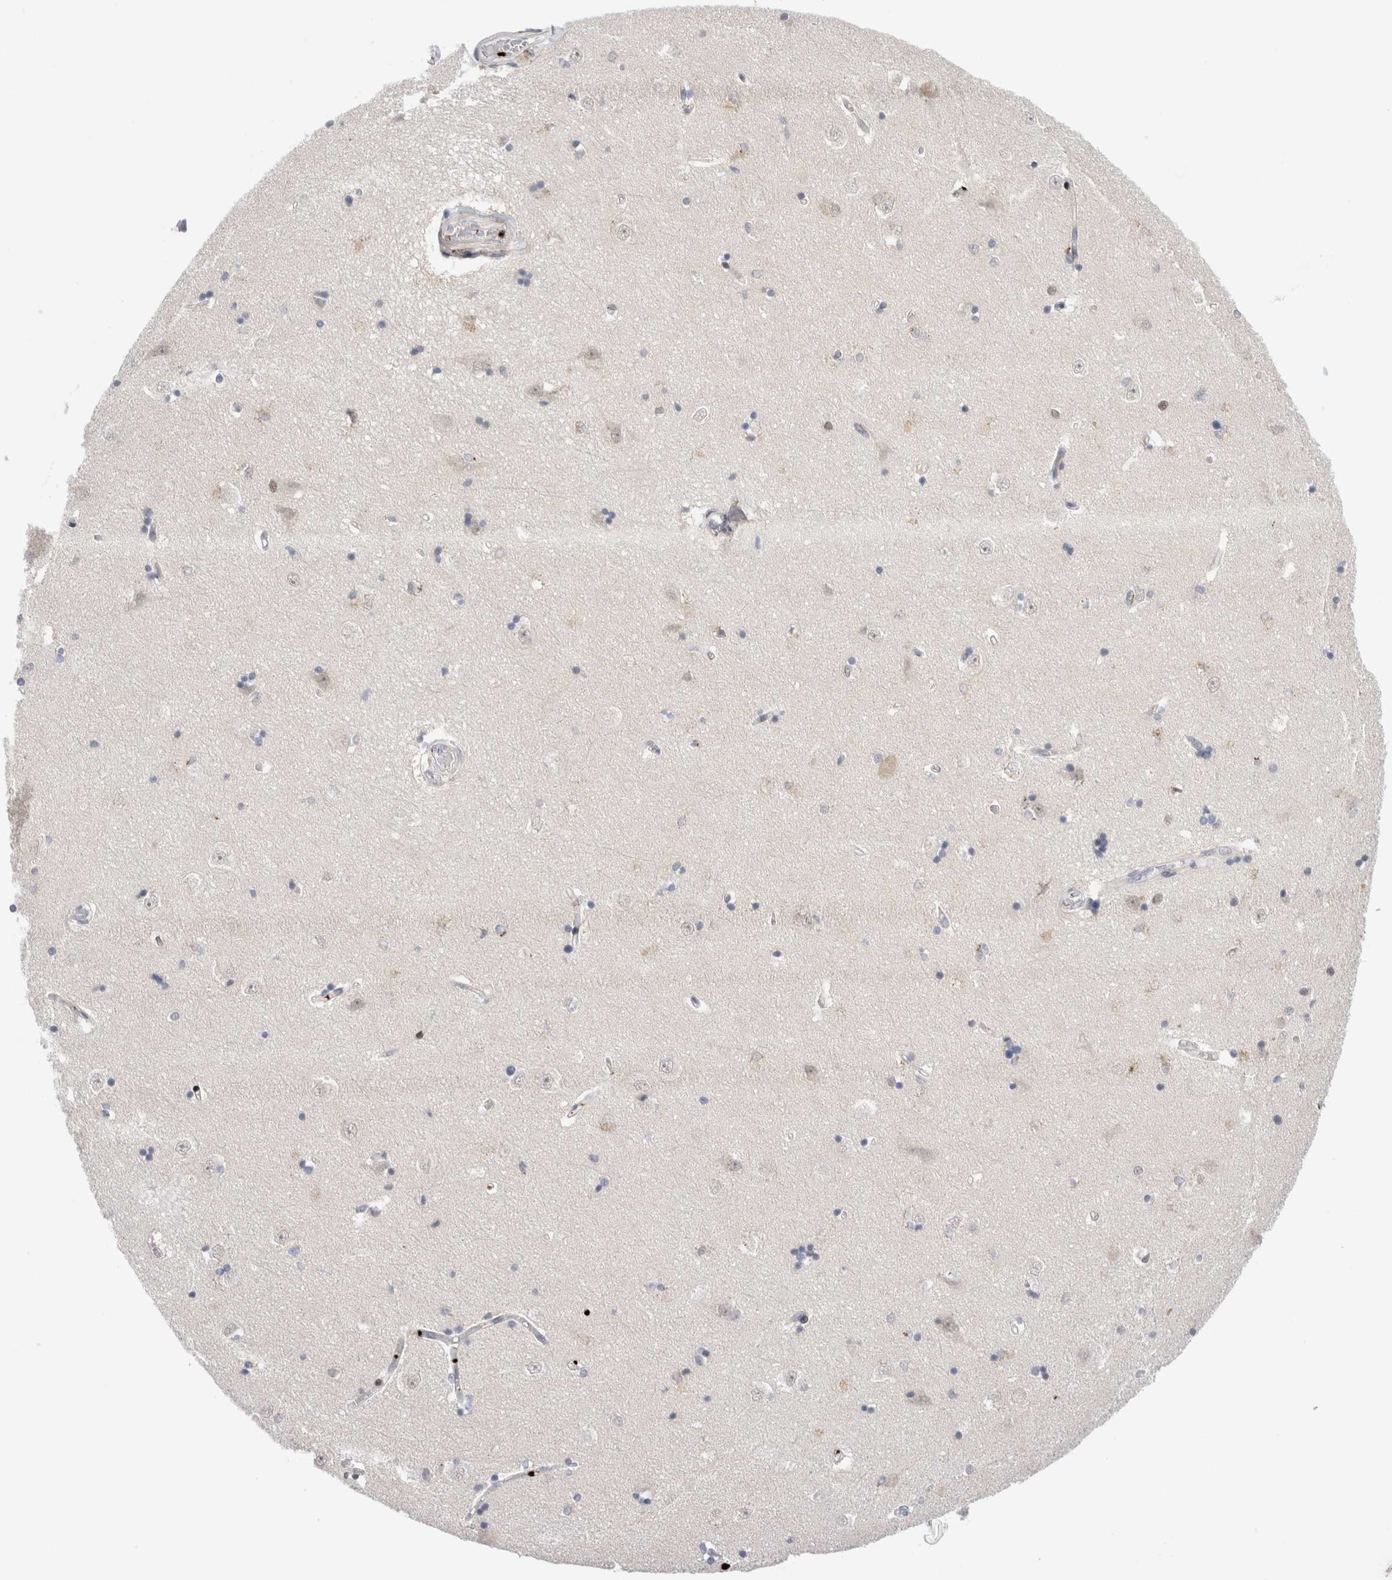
{"staining": {"intensity": "negative", "quantity": "none", "location": "none"}, "tissue": "hippocampus", "cell_type": "Glial cells", "image_type": "normal", "snomed": [{"axis": "morphology", "description": "Normal tissue, NOS"}, {"axis": "topography", "description": "Hippocampus"}], "caption": "The photomicrograph demonstrates no staining of glial cells in benign hippocampus.", "gene": "VPS28", "patient": {"sex": "male", "age": 45}}